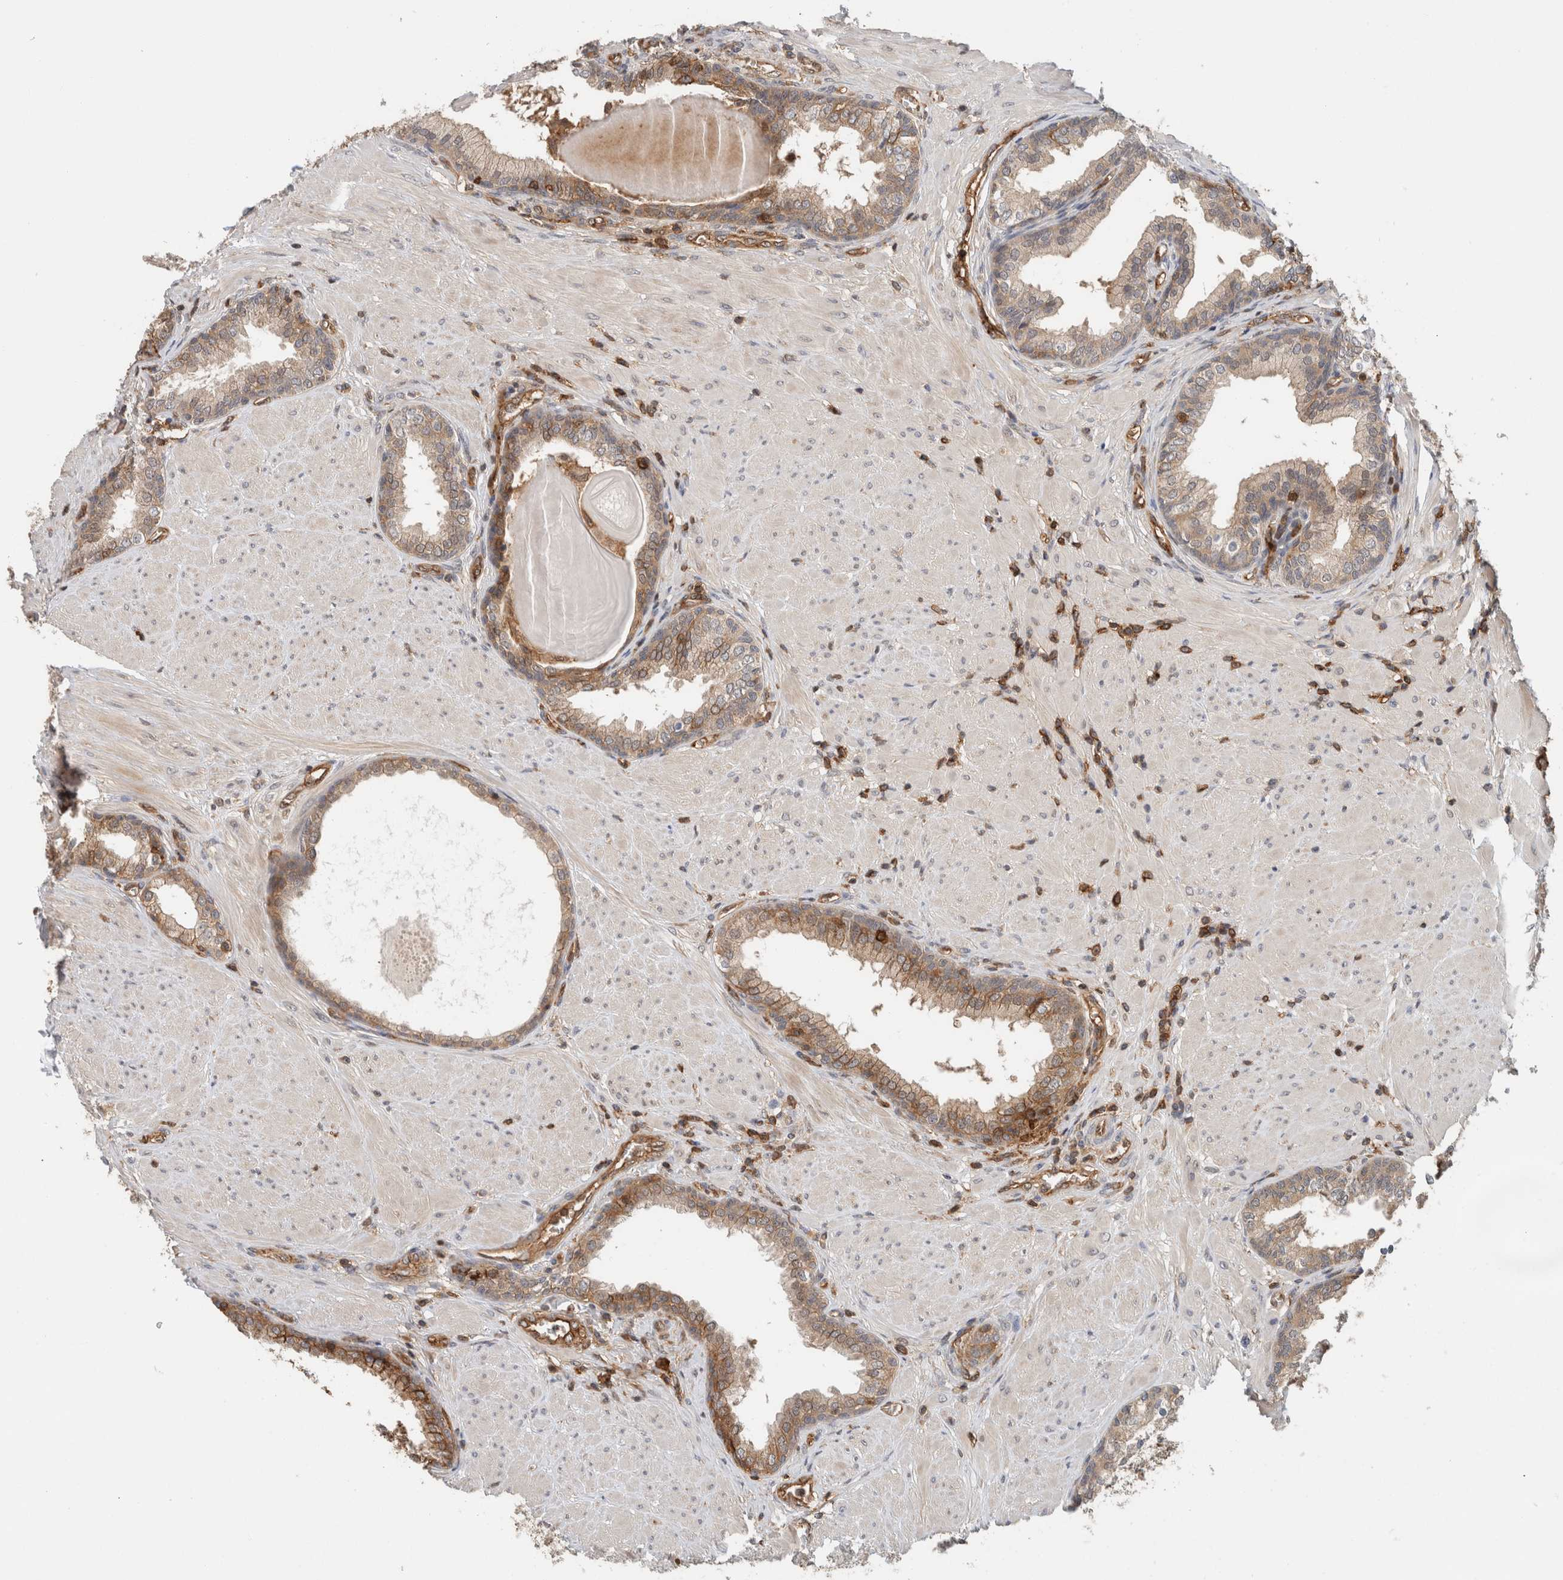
{"staining": {"intensity": "moderate", "quantity": "25%-75%", "location": "cytoplasmic/membranous"}, "tissue": "prostate", "cell_type": "Glandular cells", "image_type": "normal", "snomed": [{"axis": "morphology", "description": "Normal tissue, NOS"}, {"axis": "topography", "description": "Prostate"}], "caption": "Human prostate stained for a protein (brown) shows moderate cytoplasmic/membranous positive positivity in approximately 25%-75% of glandular cells.", "gene": "PFDN4", "patient": {"sex": "male", "age": 51}}